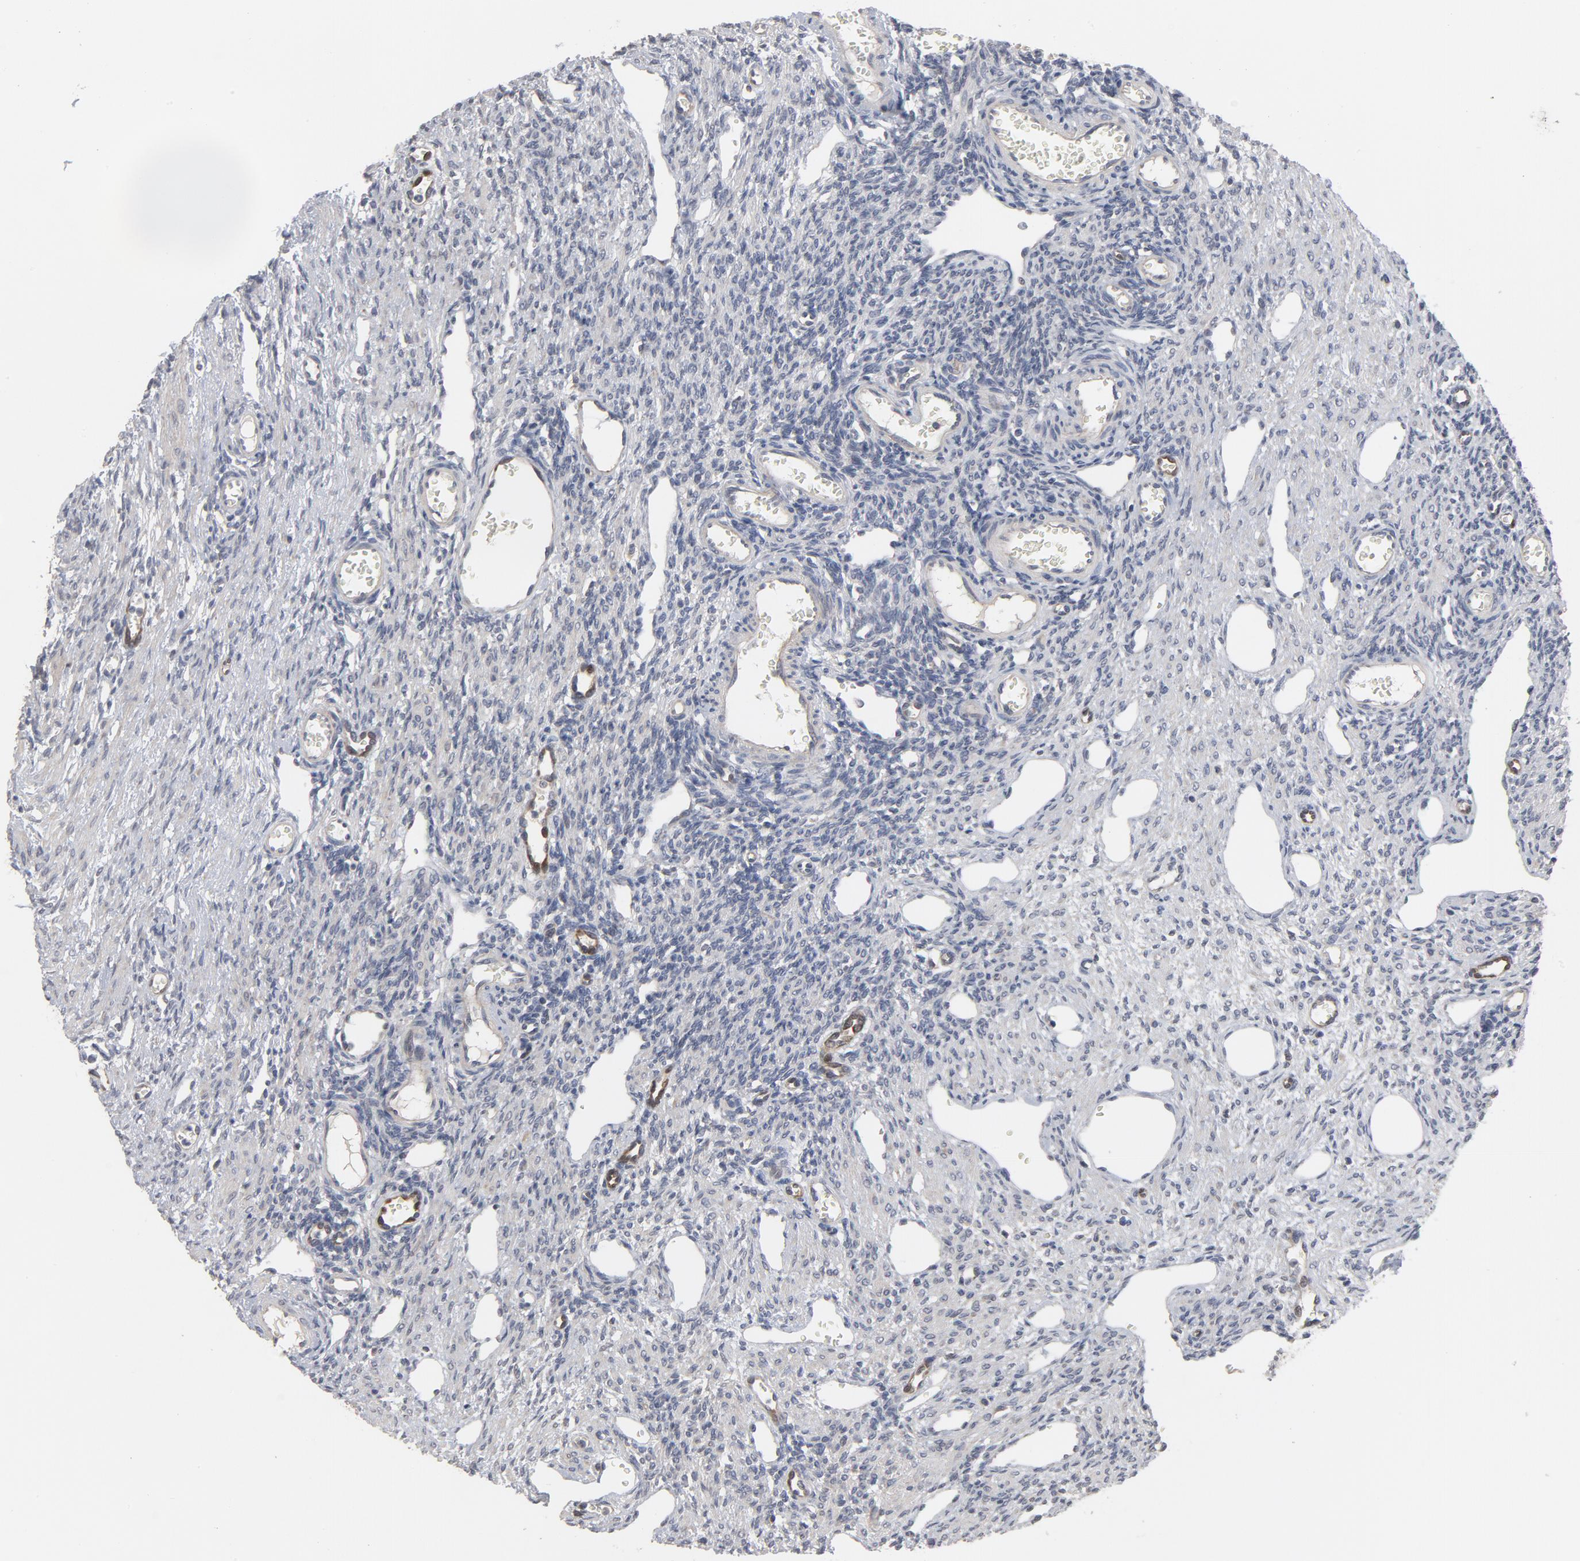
{"staining": {"intensity": "negative", "quantity": "none", "location": "none"}, "tissue": "ovary", "cell_type": "Ovarian stroma cells", "image_type": "normal", "snomed": [{"axis": "morphology", "description": "Normal tissue, NOS"}, {"axis": "topography", "description": "Ovary"}], "caption": "IHC of benign ovary reveals no expression in ovarian stroma cells. Brightfield microscopy of immunohistochemistry stained with DAB (brown) and hematoxylin (blue), captured at high magnification.", "gene": "PPP1R1B", "patient": {"sex": "female", "age": 33}}